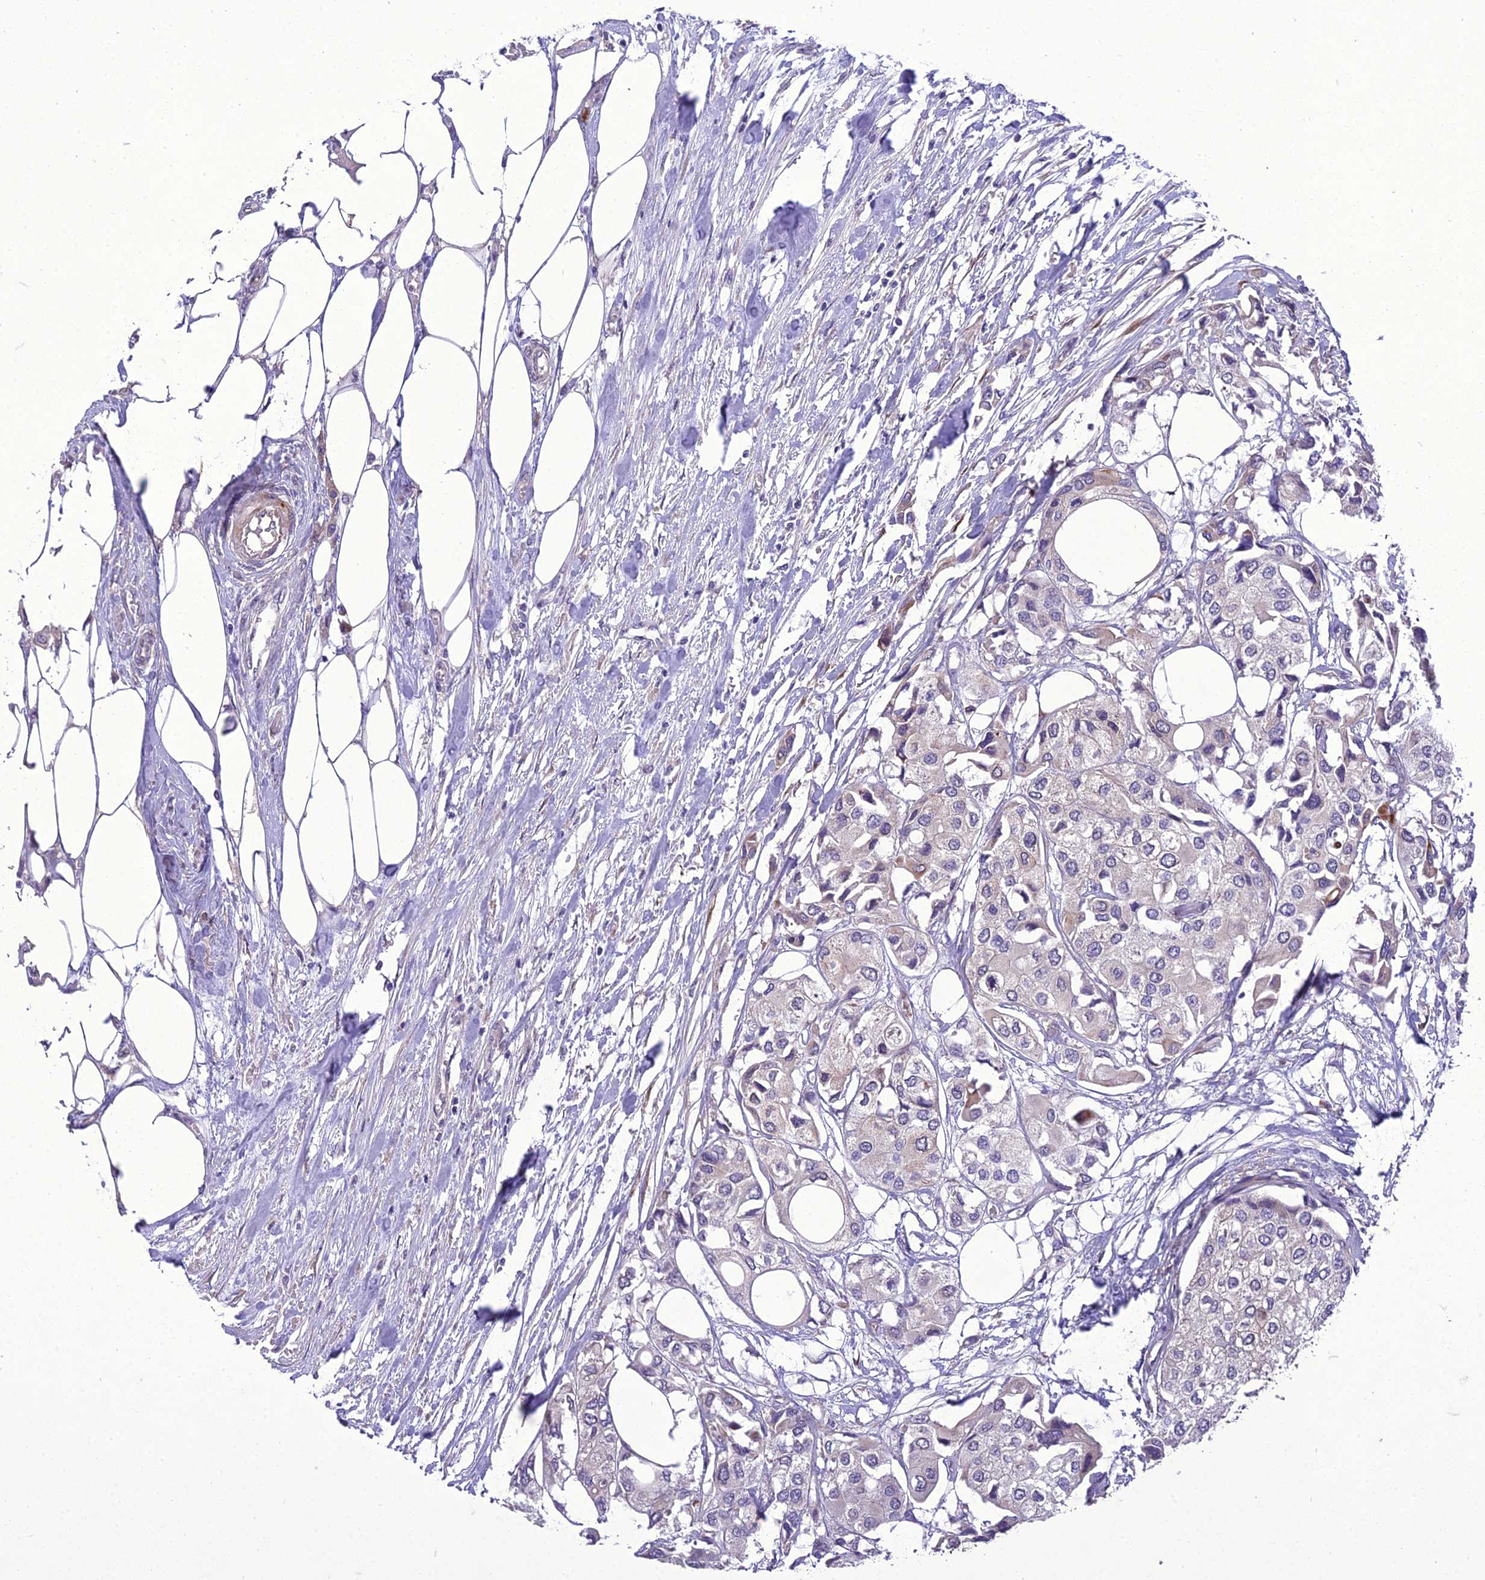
{"staining": {"intensity": "negative", "quantity": "none", "location": "none"}, "tissue": "urothelial cancer", "cell_type": "Tumor cells", "image_type": "cancer", "snomed": [{"axis": "morphology", "description": "Urothelial carcinoma, High grade"}, {"axis": "topography", "description": "Urinary bladder"}], "caption": "Urothelial carcinoma (high-grade) stained for a protein using IHC displays no expression tumor cells.", "gene": "ADIPOR2", "patient": {"sex": "male", "age": 64}}